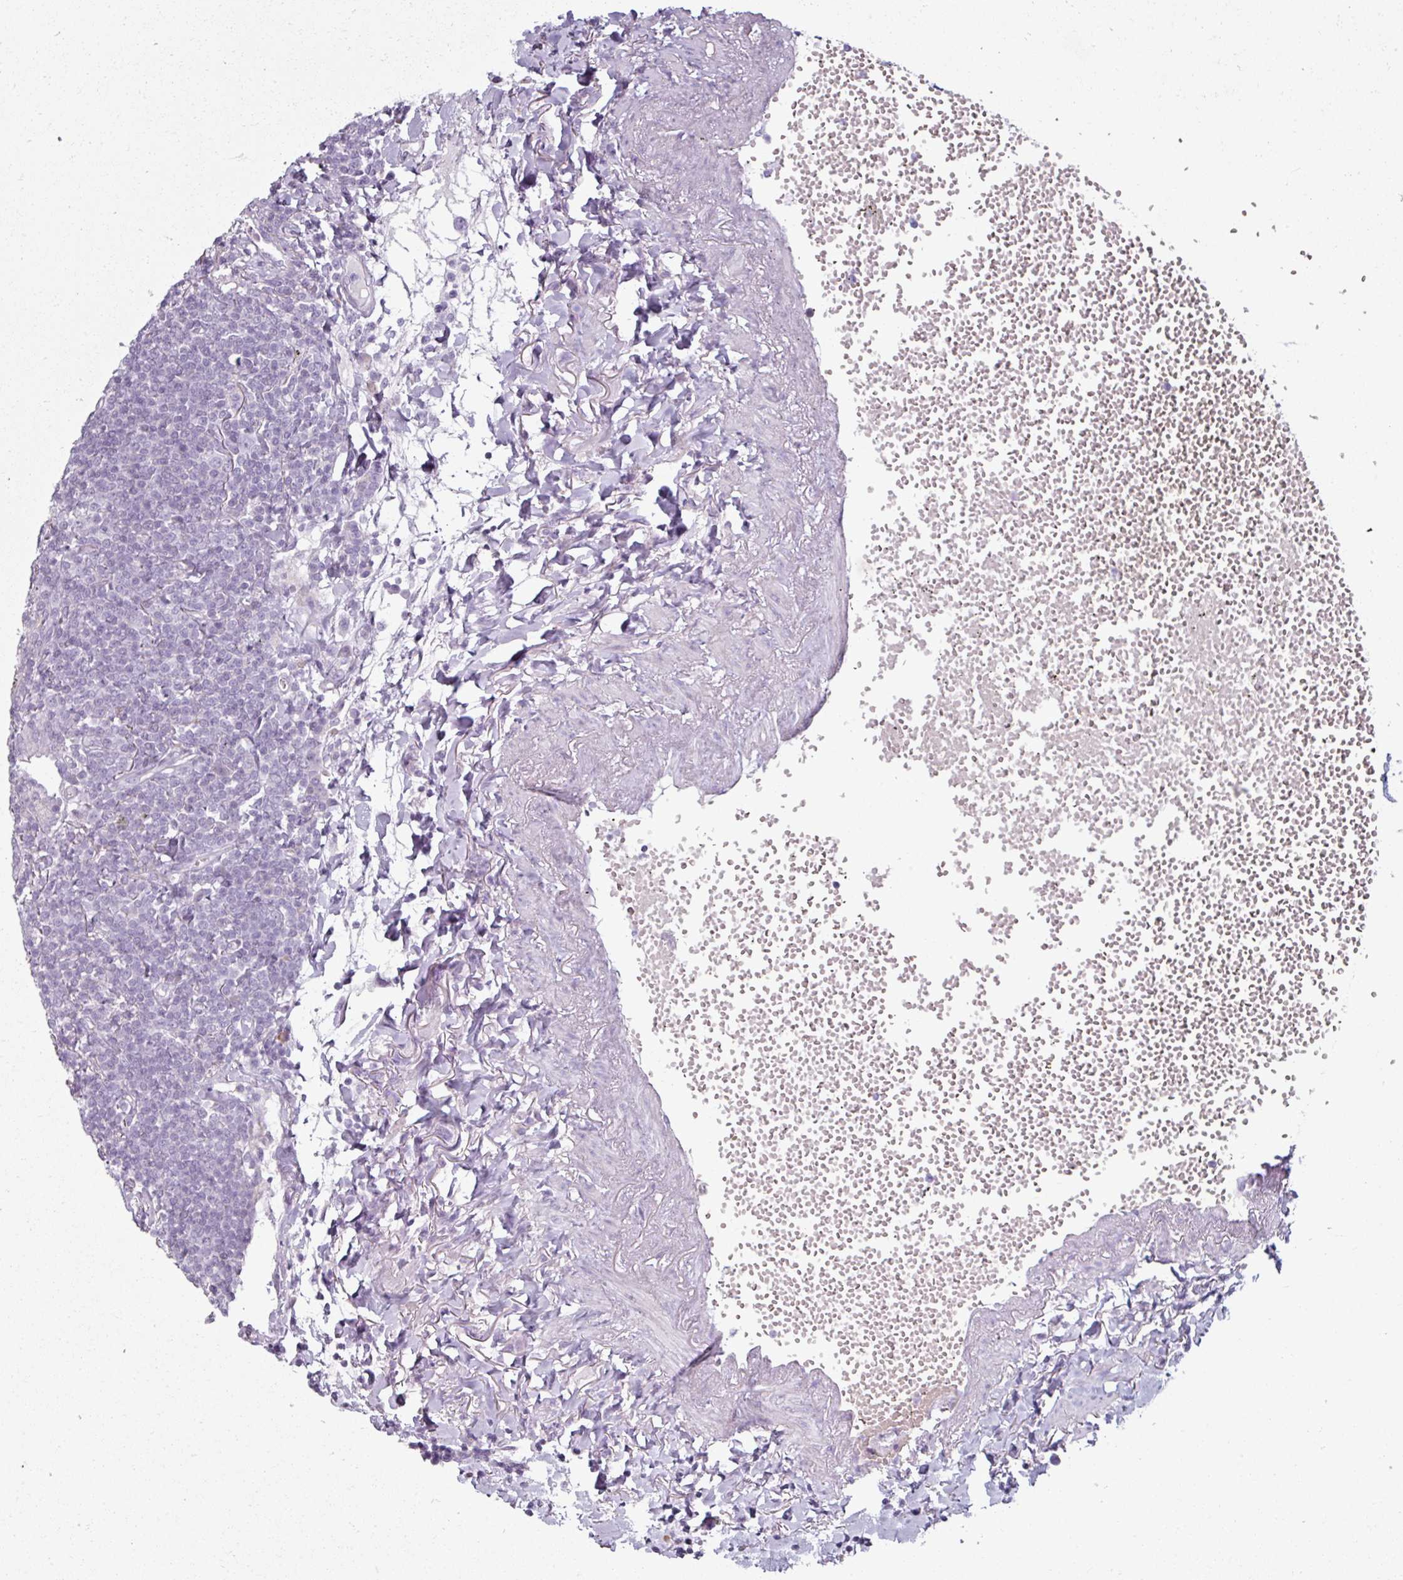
{"staining": {"intensity": "negative", "quantity": "none", "location": "none"}, "tissue": "lymphoma", "cell_type": "Tumor cells", "image_type": "cancer", "snomed": [{"axis": "morphology", "description": "Malignant lymphoma, non-Hodgkin's type, Low grade"}, {"axis": "topography", "description": "Lung"}], "caption": "Lymphoma was stained to show a protein in brown. There is no significant positivity in tumor cells.", "gene": "CLCA1", "patient": {"sex": "female", "age": 71}}